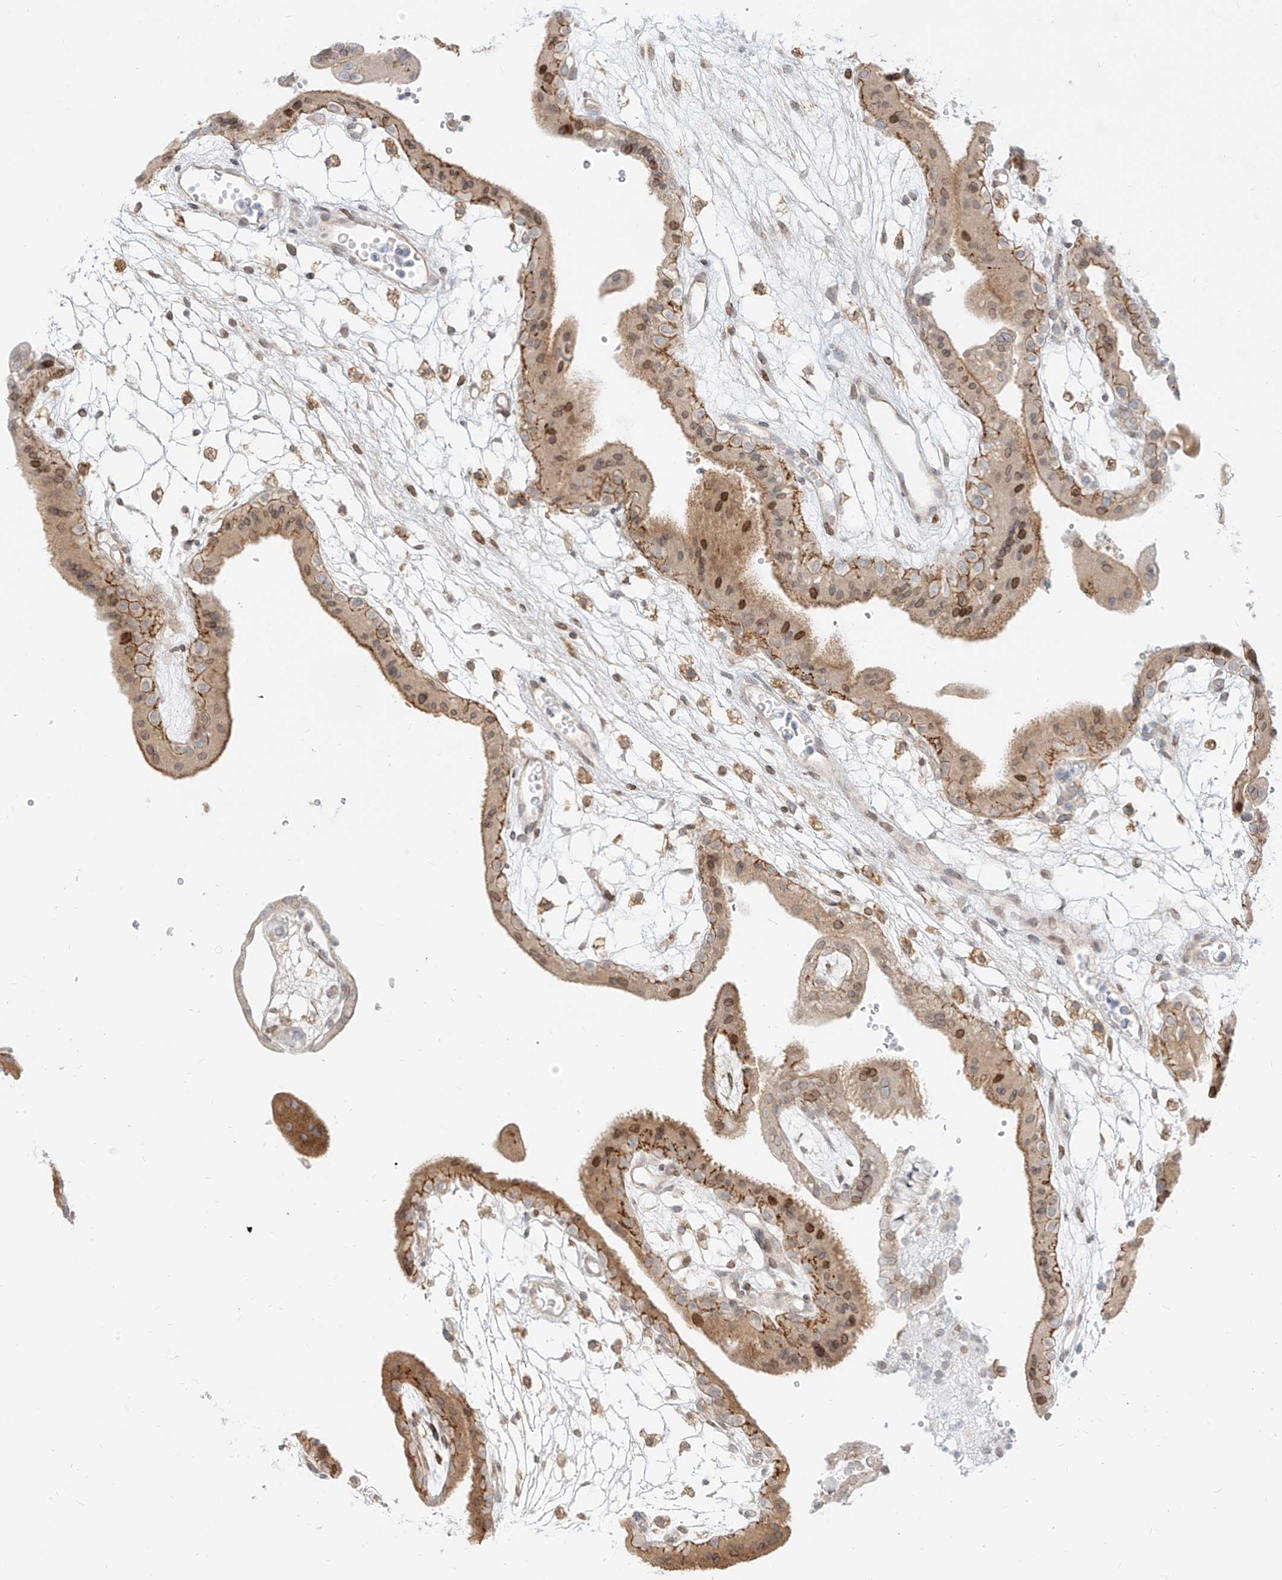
{"staining": {"intensity": "moderate", "quantity": "25%-75%", "location": "cytoplasmic/membranous,nuclear"}, "tissue": "placenta", "cell_type": "Decidual cells", "image_type": "normal", "snomed": [{"axis": "morphology", "description": "Normal tissue, NOS"}, {"axis": "topography", "description": "Placenta"}], "caption": "DAB (3,3'-diaminobenzidine) immunohistochemical staining of unremarkable human placenta exhibits moderate cytoplasmic/membranous,nuclear protein expression in about 25%-75% of decidual cells. The staining is performed using DAB (3,3'-diaminobenzidine) brown chromogen to label protein expression. The nuclei are counter-stained blue using hematoxylin.", "gene": "NHSL1", "patient": {"sex": "female", "age": 18}}